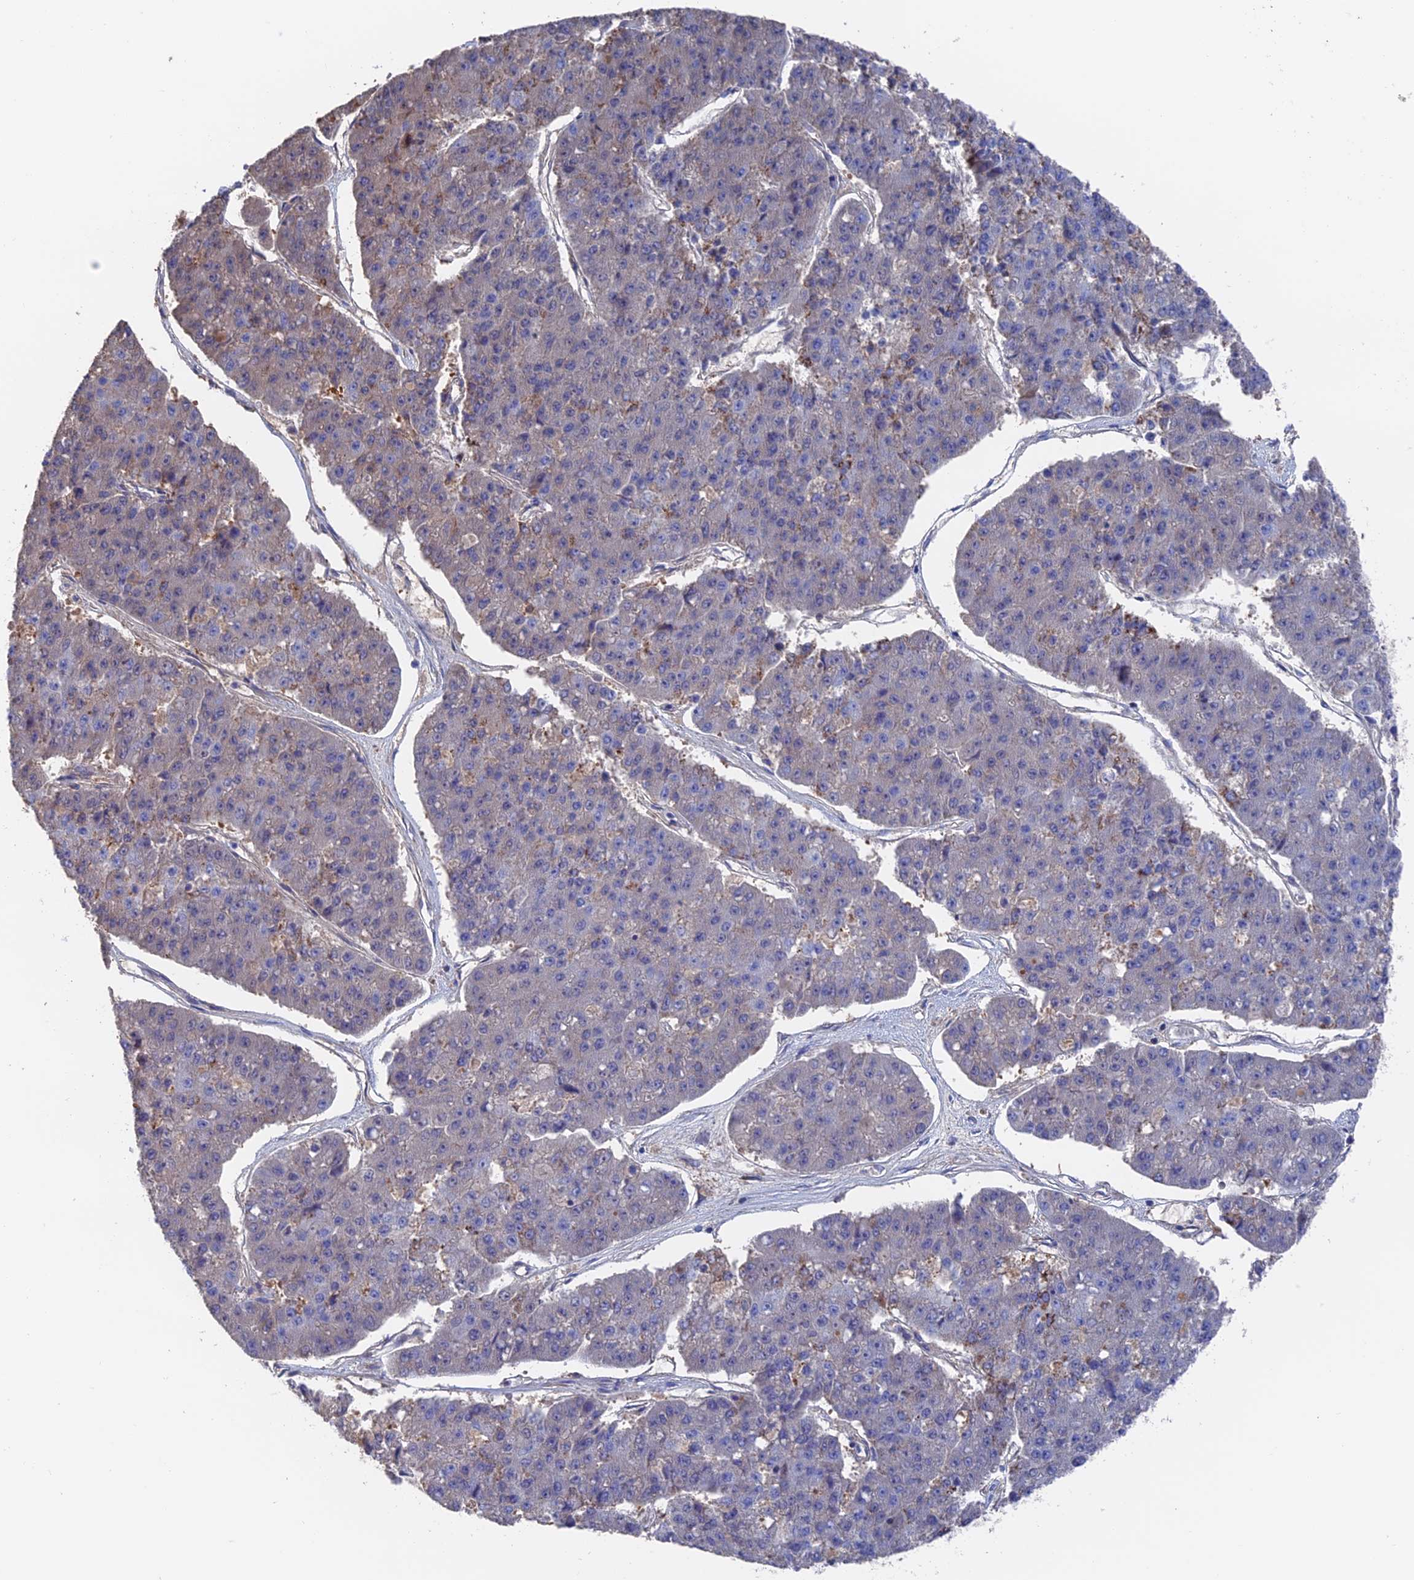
{"staining": {"intensity": "moderate", "quantity": "<25%", "location": "cytoplasmic/membranous"}, "tissue": "pancreatic cancer", "cell_type": "Tumor cells", "image_type": "cancer", "snomed": [{"axis": "morphology", "description": "Adenocarcinoma, NOS"}, {"axis": "topography", "description": "Pancreas"}], "caption": "IHC staining of pancreatic cancer (adenocarcinoma), which shows low levels of moderate cytoplasmic/membranous staining in about <25% of tumor cells indicating moderate cytoplasmic/membranous protein positivity. The staining was performed using DAB (3,3'-diaminobenzidine) (brown) for protein detection and nuclei were counterstained in hematoxylin (blue).", "gene": "HPF1", "patient": {"sex": "male", "age": 50}}